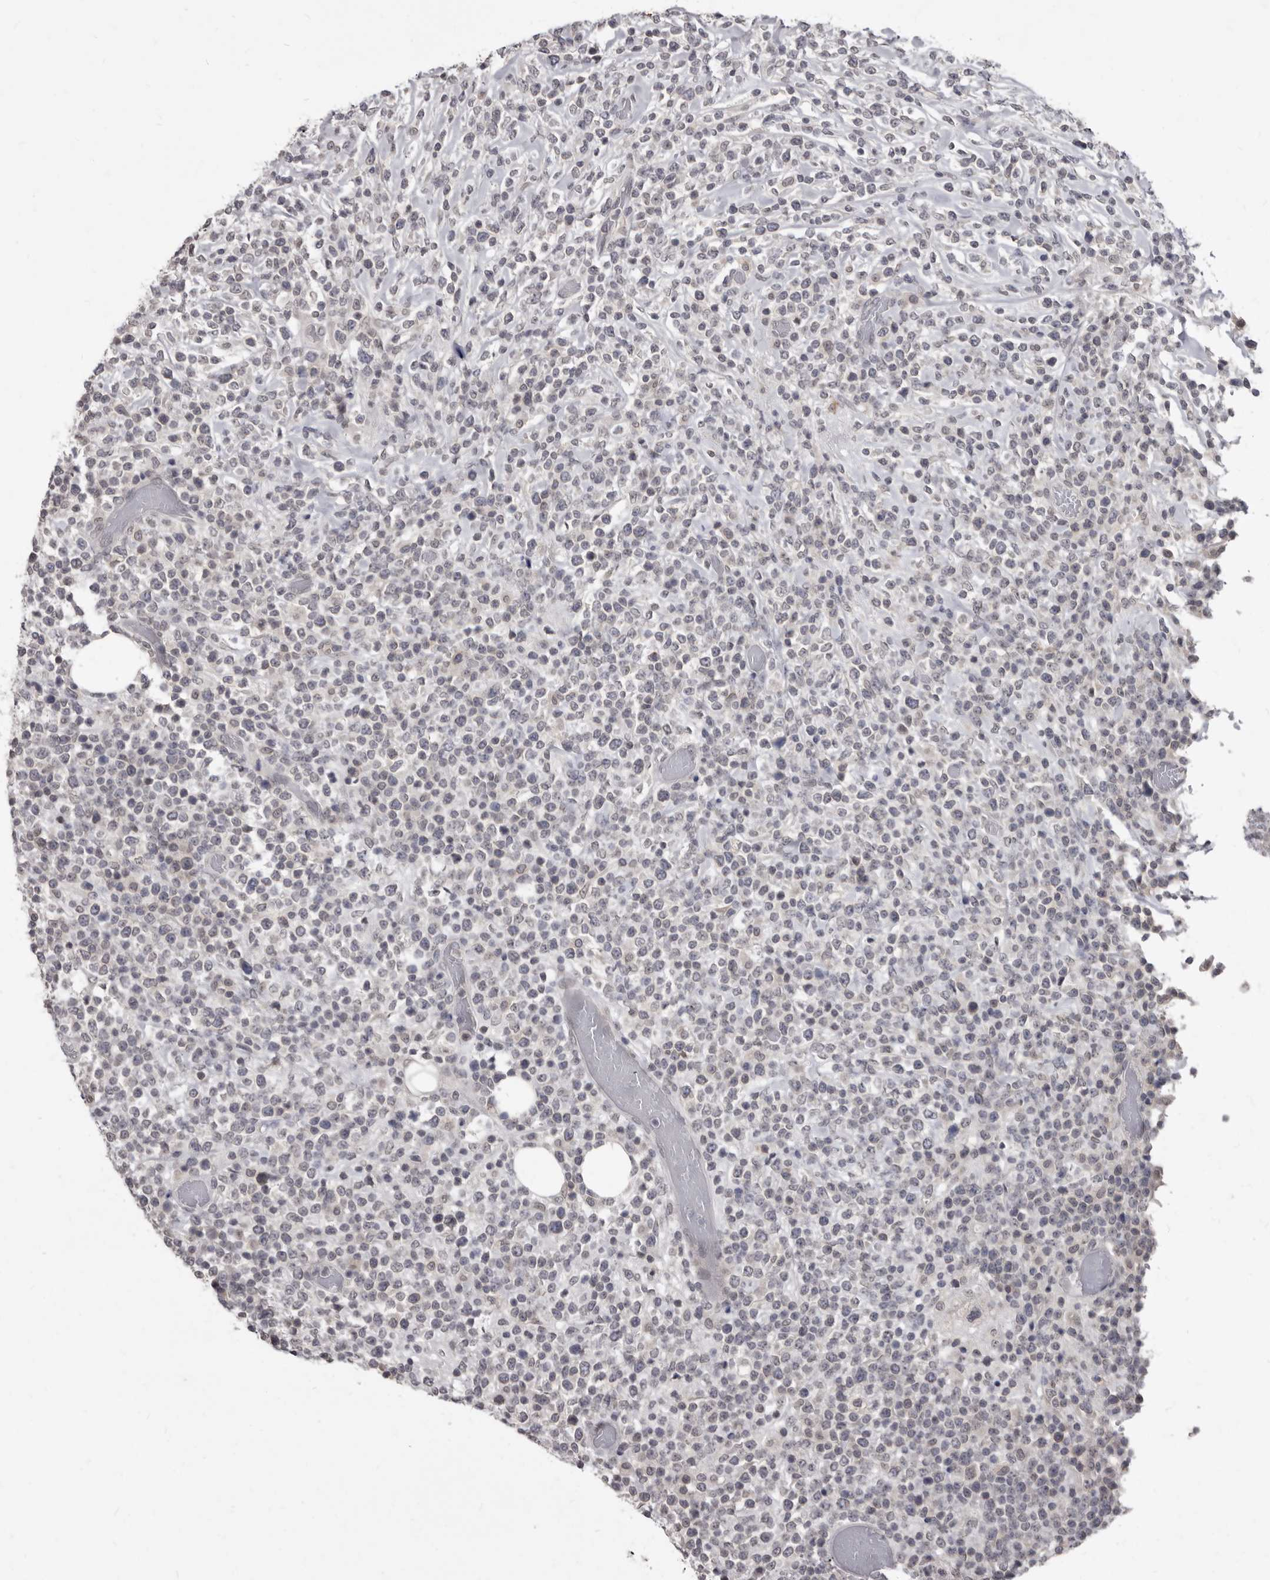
{"staining": {"intensity": "negative", "quantity": "none", "location": "none"}, "tissue": "lymphoma", "cell_type": "Tumor cells", "image_type": "cancer", "snomed": [{"axis": "morphology", "description": "Malignant lymphoma, non-Hodgkin's type, High grade"}, {"axis": "topography", "description": "Colon"}], "caption": "Tumor cells are negative for protein expression in human lymphoma.", "gene": "SULT1E1", "patient": {"sex": "female", "age": 53}}